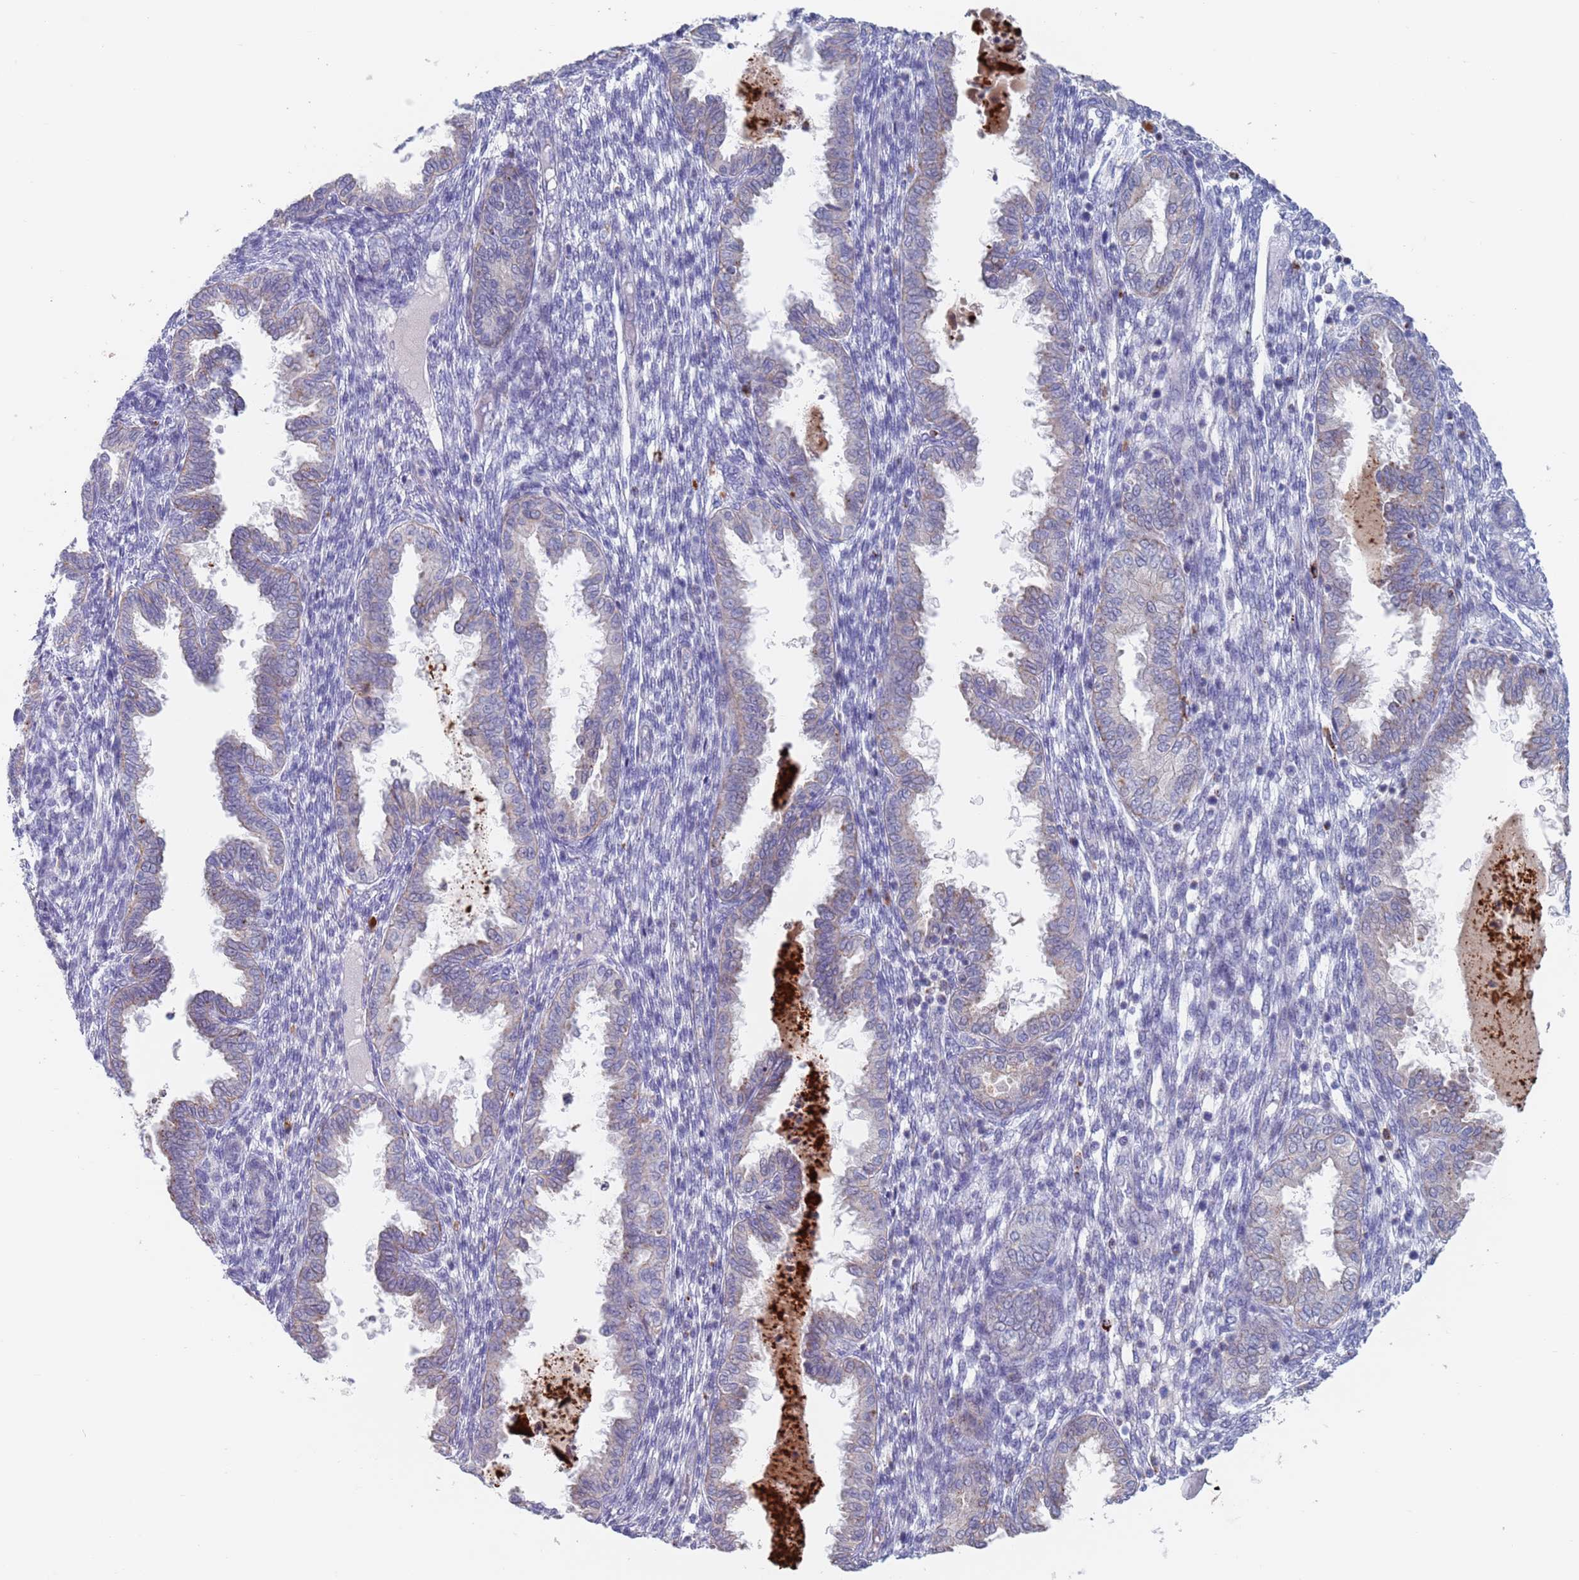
{"staining": {"intensity": "negative", "quantity": "none", "location": "none"}, "tissue": "endometrium", "cell_type": "Cells in endometrial stroma", "image_type": "normal", "snomed": [{"axis": "morphology", "description": "Normal tissue, NOS"}, {"axis": "topography", "description": "Endometrium"}], "caption": "The image displays no significant expression in cells in endometrial stroma of endometrium.", "gene": "FUCA1", "patient": {"sex": "female", "age": 33}}